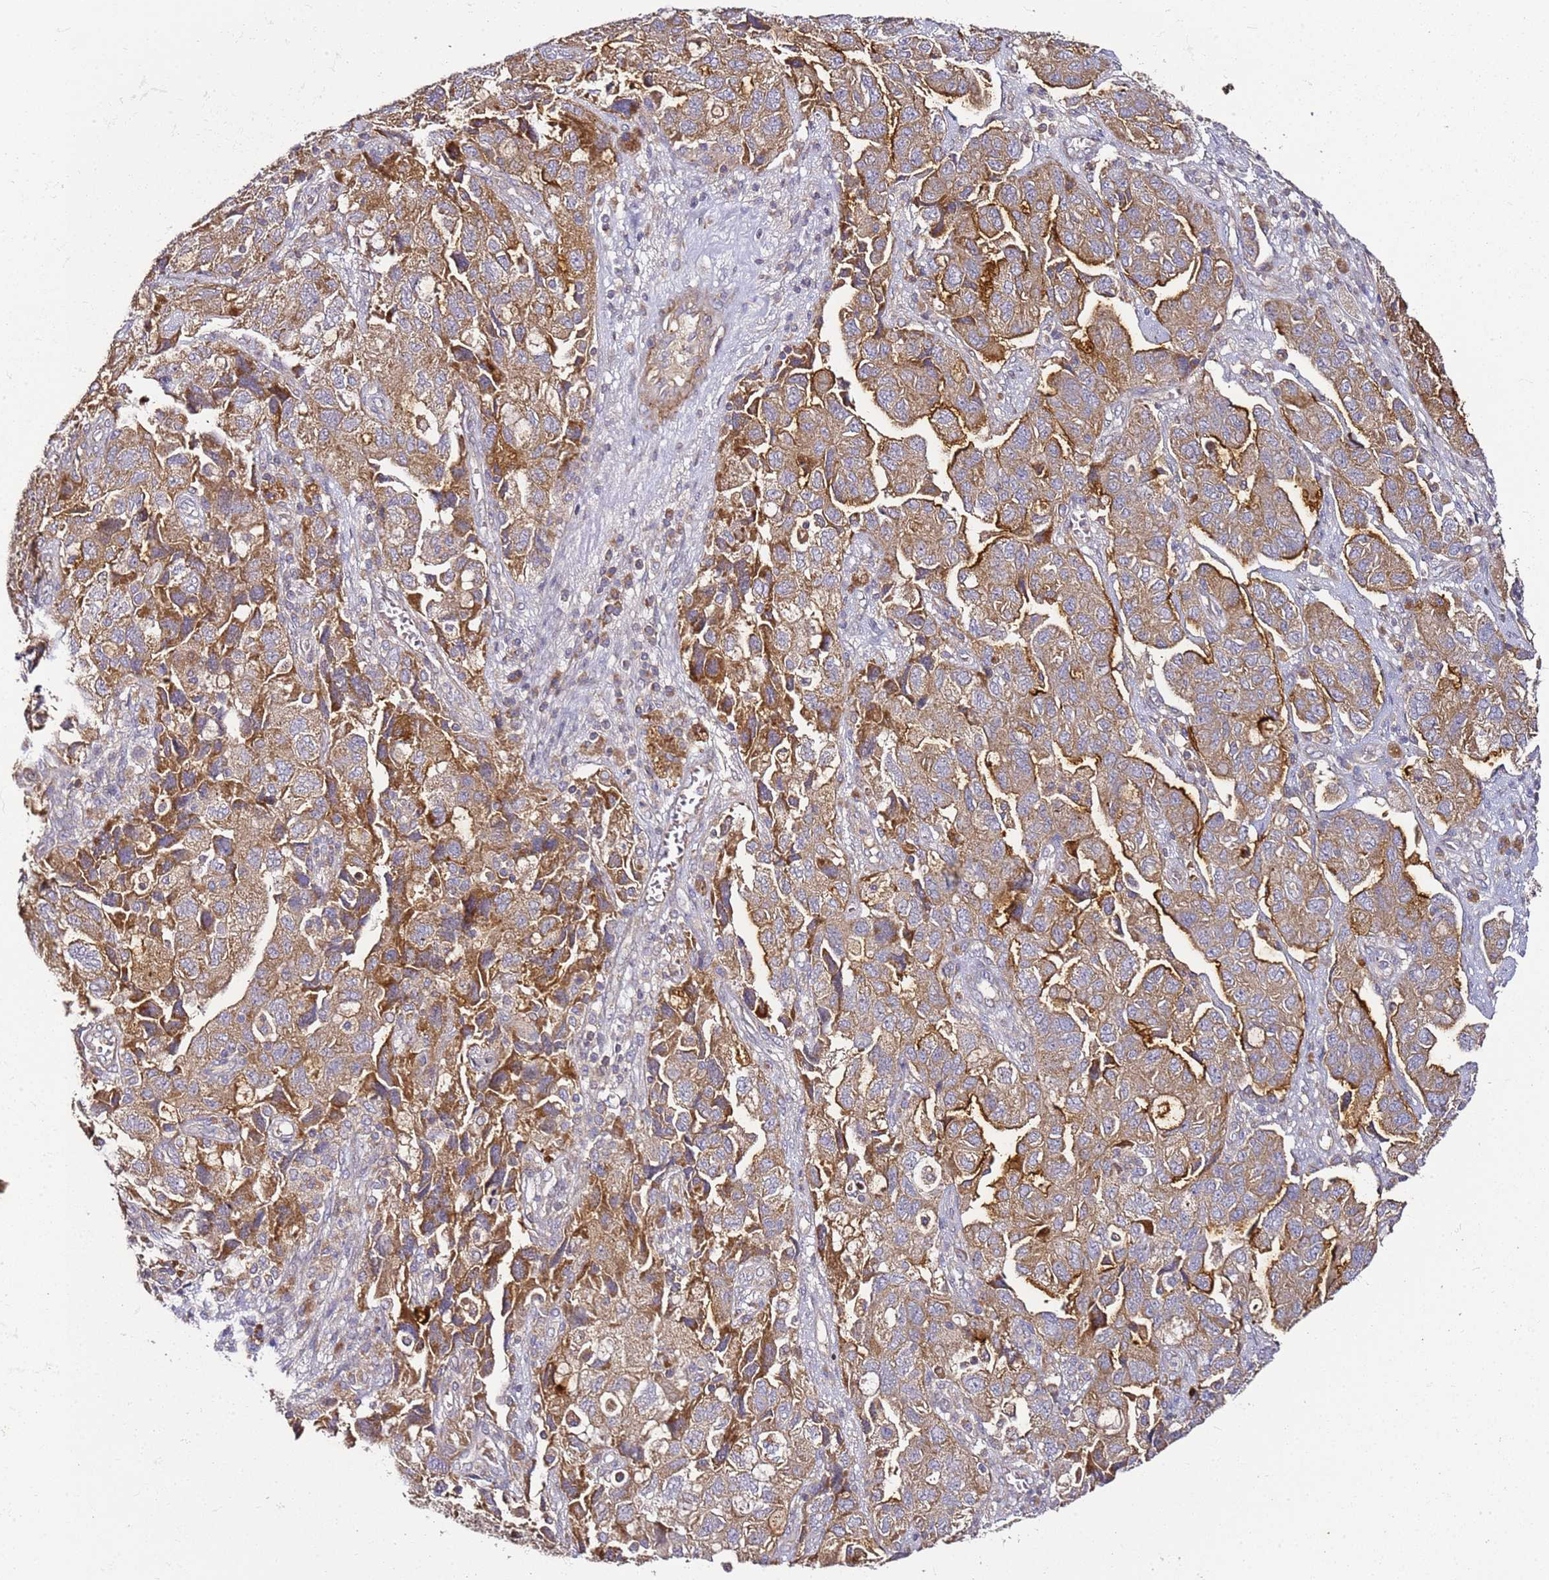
{"staining": {"intensity": "strong", "quantity": ">75%", "location": "cytoplasmic/membranous"}, "tissue": "ovarian cancer", "cell_type": "Tumor cells", "image_type": "cancer", "snomed": [{"axis": "morphology", "description": "Carcinoma, NOS"}, {"axis": "morphology", "description": "Cystadenocarcinoma, serous, NOS"}, {"axis": "topography", "description": "Ovary"}], "caption": "IHC staining of carcinoma (ovarian), which displays high levels of strong cytoplasmic/membranous positivity in about >75% of tumor cells indicating strong cytoplasmic/membranous protein positivity. The staining was performed using DAB (brown) for protein detection and nuclei were counterstained in hematoxylin (blue).", "gene": "KRTAP21-3", "patient": {"sex": "female", "age": 69}}